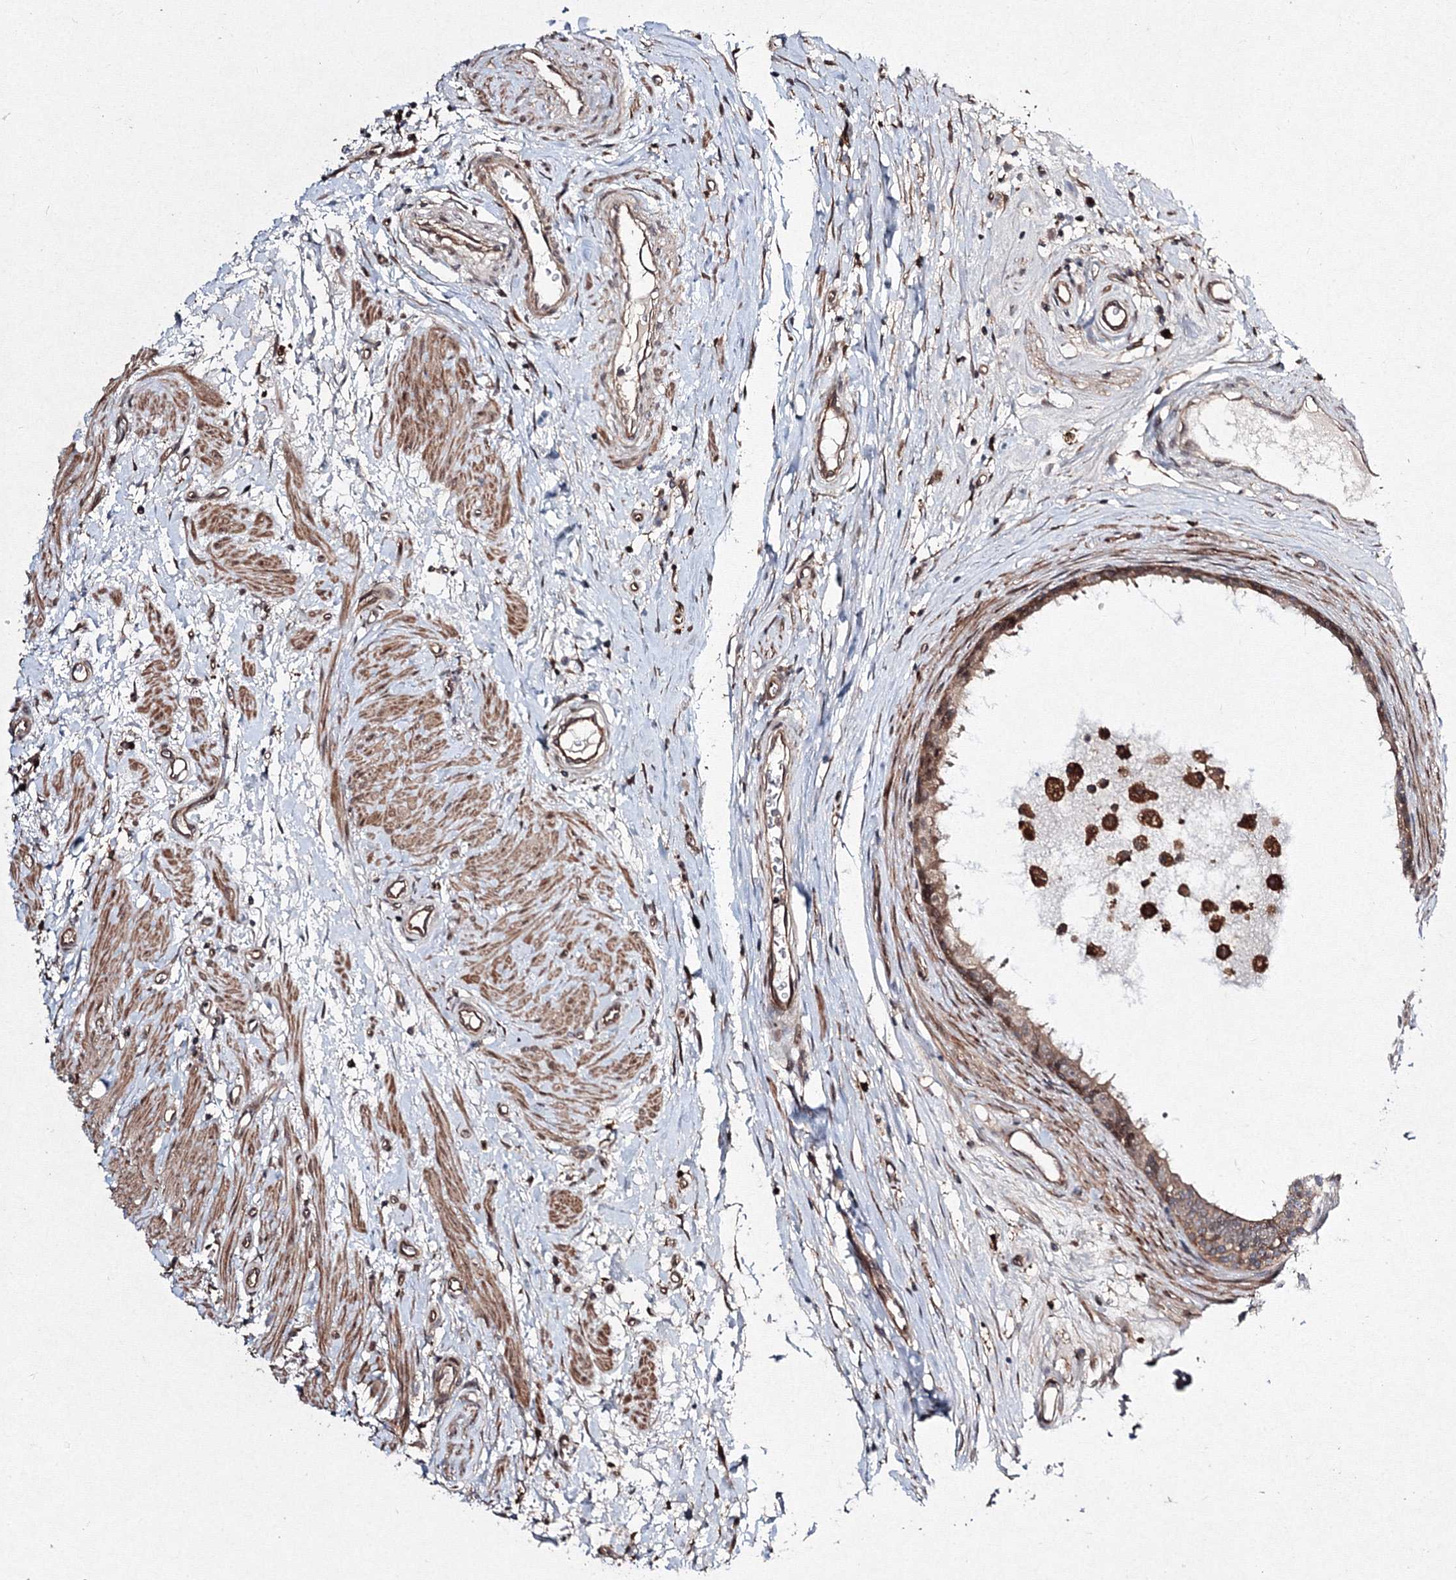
{"staining": {"intensity": "moderate", "quantity": ">75%", "location": "cytoplasmic/membranous"}, "tissue": "epididymis", "cell_type": "Glandular cells", "image_type": "normal", "snomed": [{"axis": "morphology", "description": "Normal tissue, NOS"}, {"axis": "morphology", "description": "Inflammation, NOS"}, {"axis": "topography", "description": "Epididymis"}], "caption": "This photomicrograph displays IHC staining of unremarkable human epididymis, with medium moderate cytoplasmic/membranous staining in approximately >75% of glandular cells.", "gene": "RANBP3L", "patient": {"sex": "male", "age": 85}}